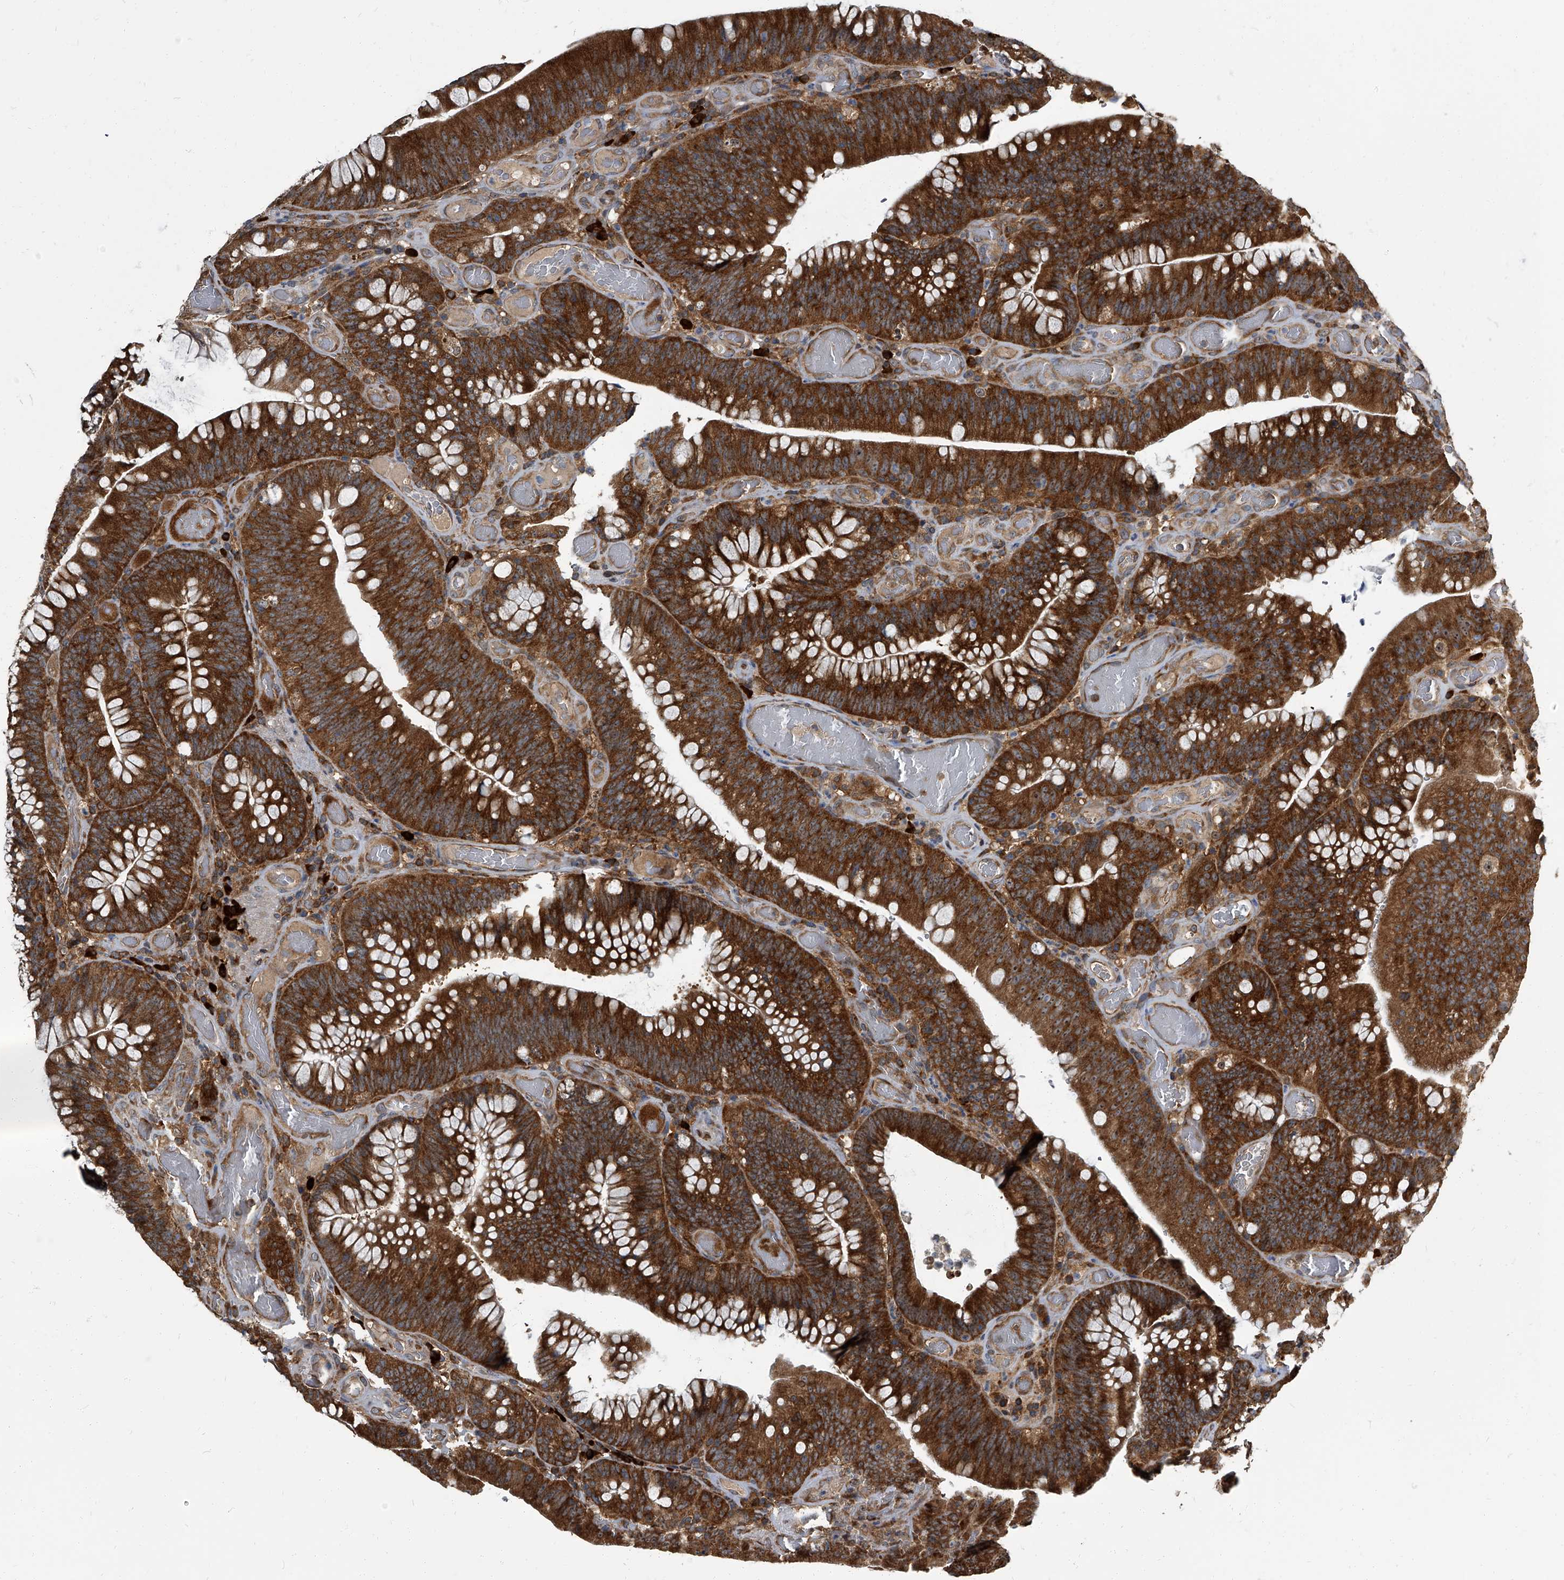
{"staining": {"intensity": "strong", "quantity": ">75%", "location": "cytoplasmic/membranous"}, "tissue": "colorectal cancer", "cell_type": "Tumor cells", "image_type": "cancer", "snomed": [{"axis": "morphology", "description": "Normal tissue, NOS"}, {"axis": "topography", "description": "Colon"}], "caption": "A high amount of strong cytoplasmic/membranous expression is appreciated in about >75% of tumor cells in colorectal cancer tissue. (DAB IHC, brown staining for protein, blue staining for nuclei).", "gene": "CDV3", "patient": {"sex": "female", "age": 82}}